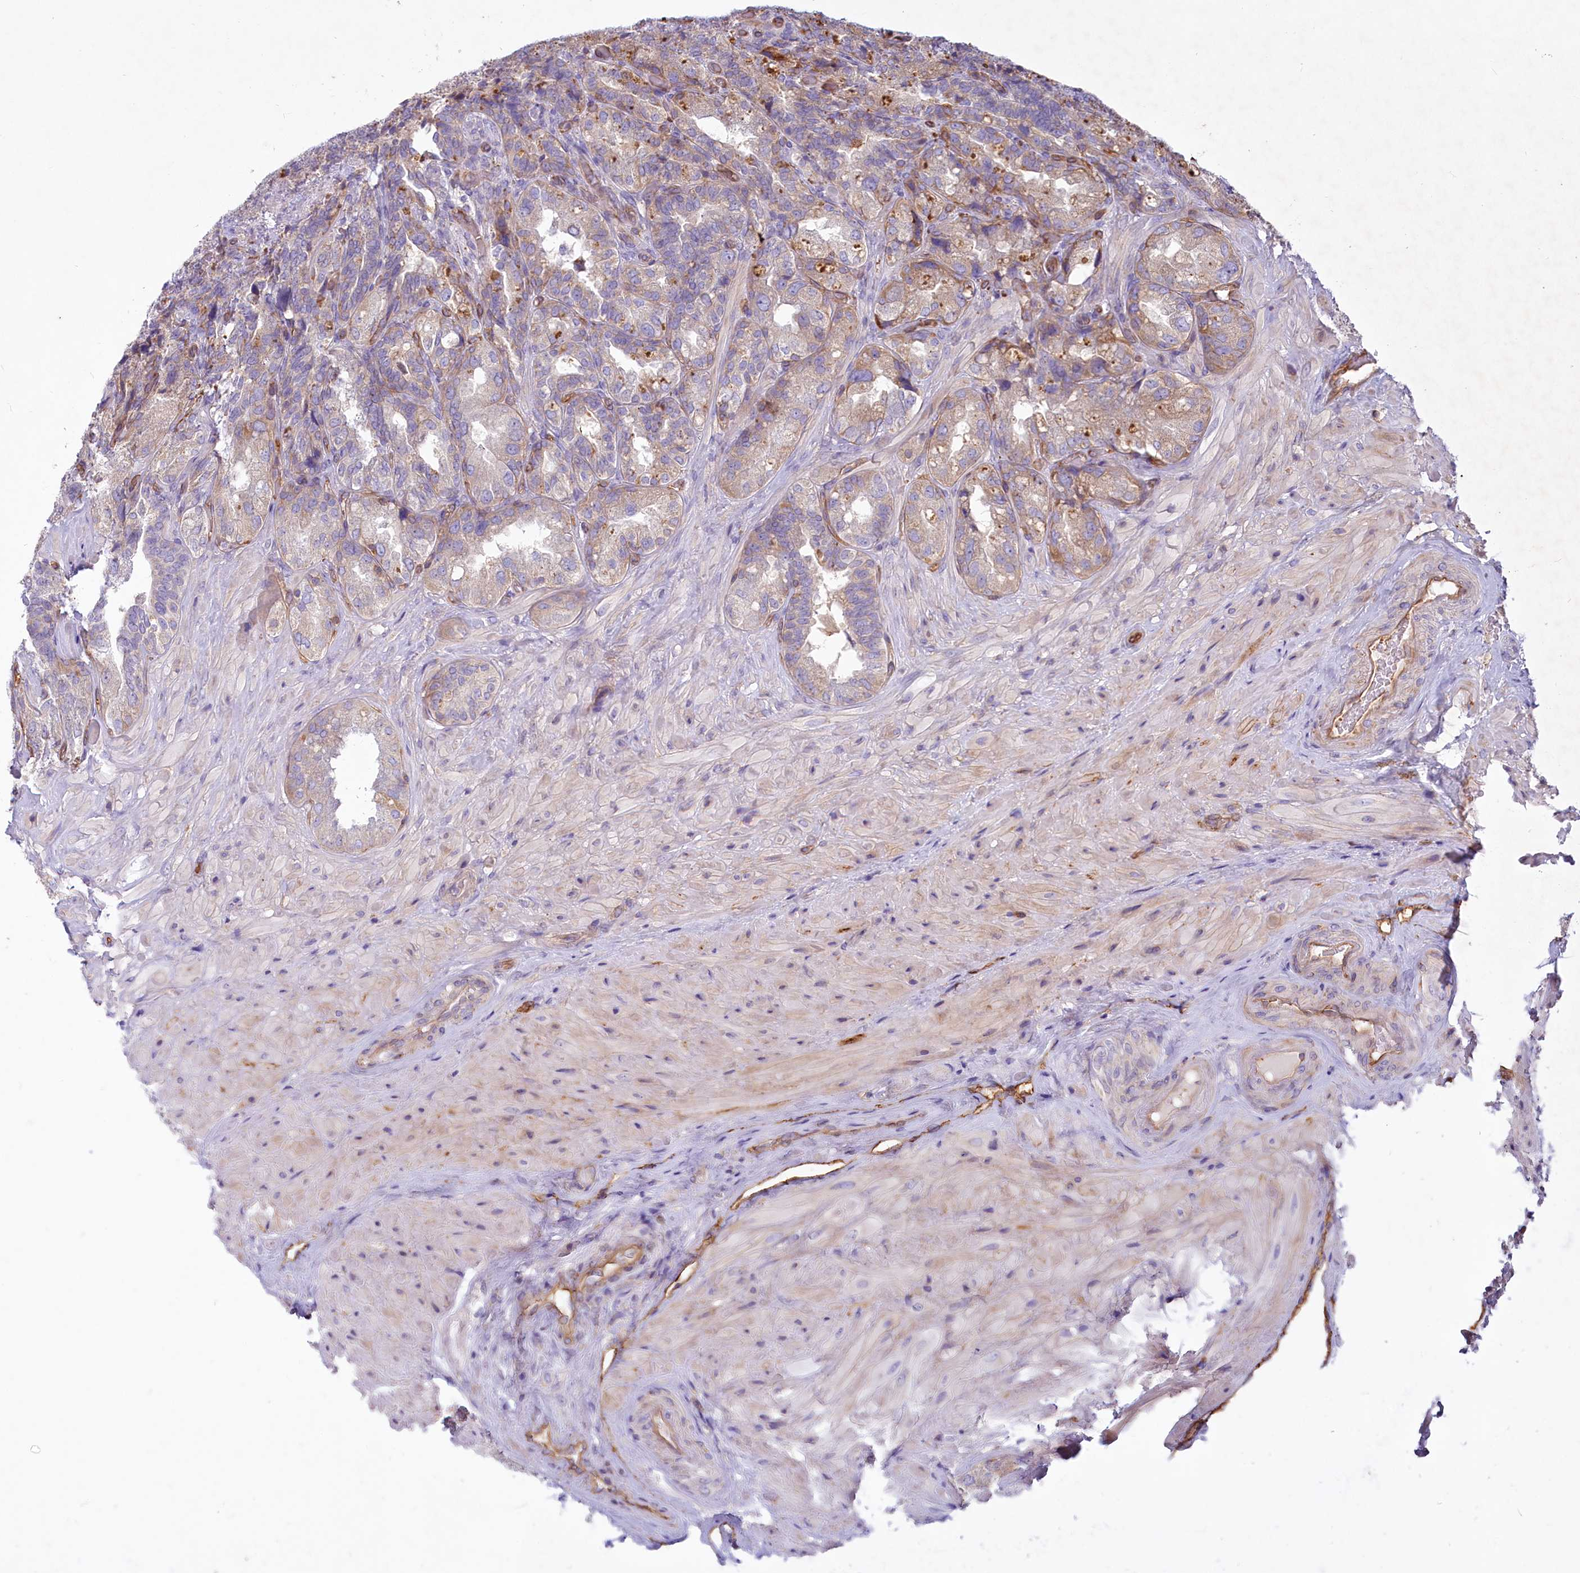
{"staining": {"intensity": "moderate", "quantity": "25%-75%", "location": "cytoplasmic/membranous"}, "tissue": "seminal vesicle", "cell_type": "Glandular cells", "image_type": "normal", "snomed": [{"axis": "morphology", "description": "Normal tissue, NOS"}, {"axis": "topography", "description": "Prostate and seminal vesicle, NOS"}, {"axis": "topography", "description": "Prostate"}, {"axis": "topography", "description": "Seminal veicle"}], "caption": "Protein staining reveals moderate cytoplasmic/membranous positivity in about 25%-75% of glandular cells in normal seminal vesicle. Immunohistochemistry stains the protein in brown and the nuclei are stained blue.", "gene": "LMOD3", "patient": {"sex": "male", "age": 67}}